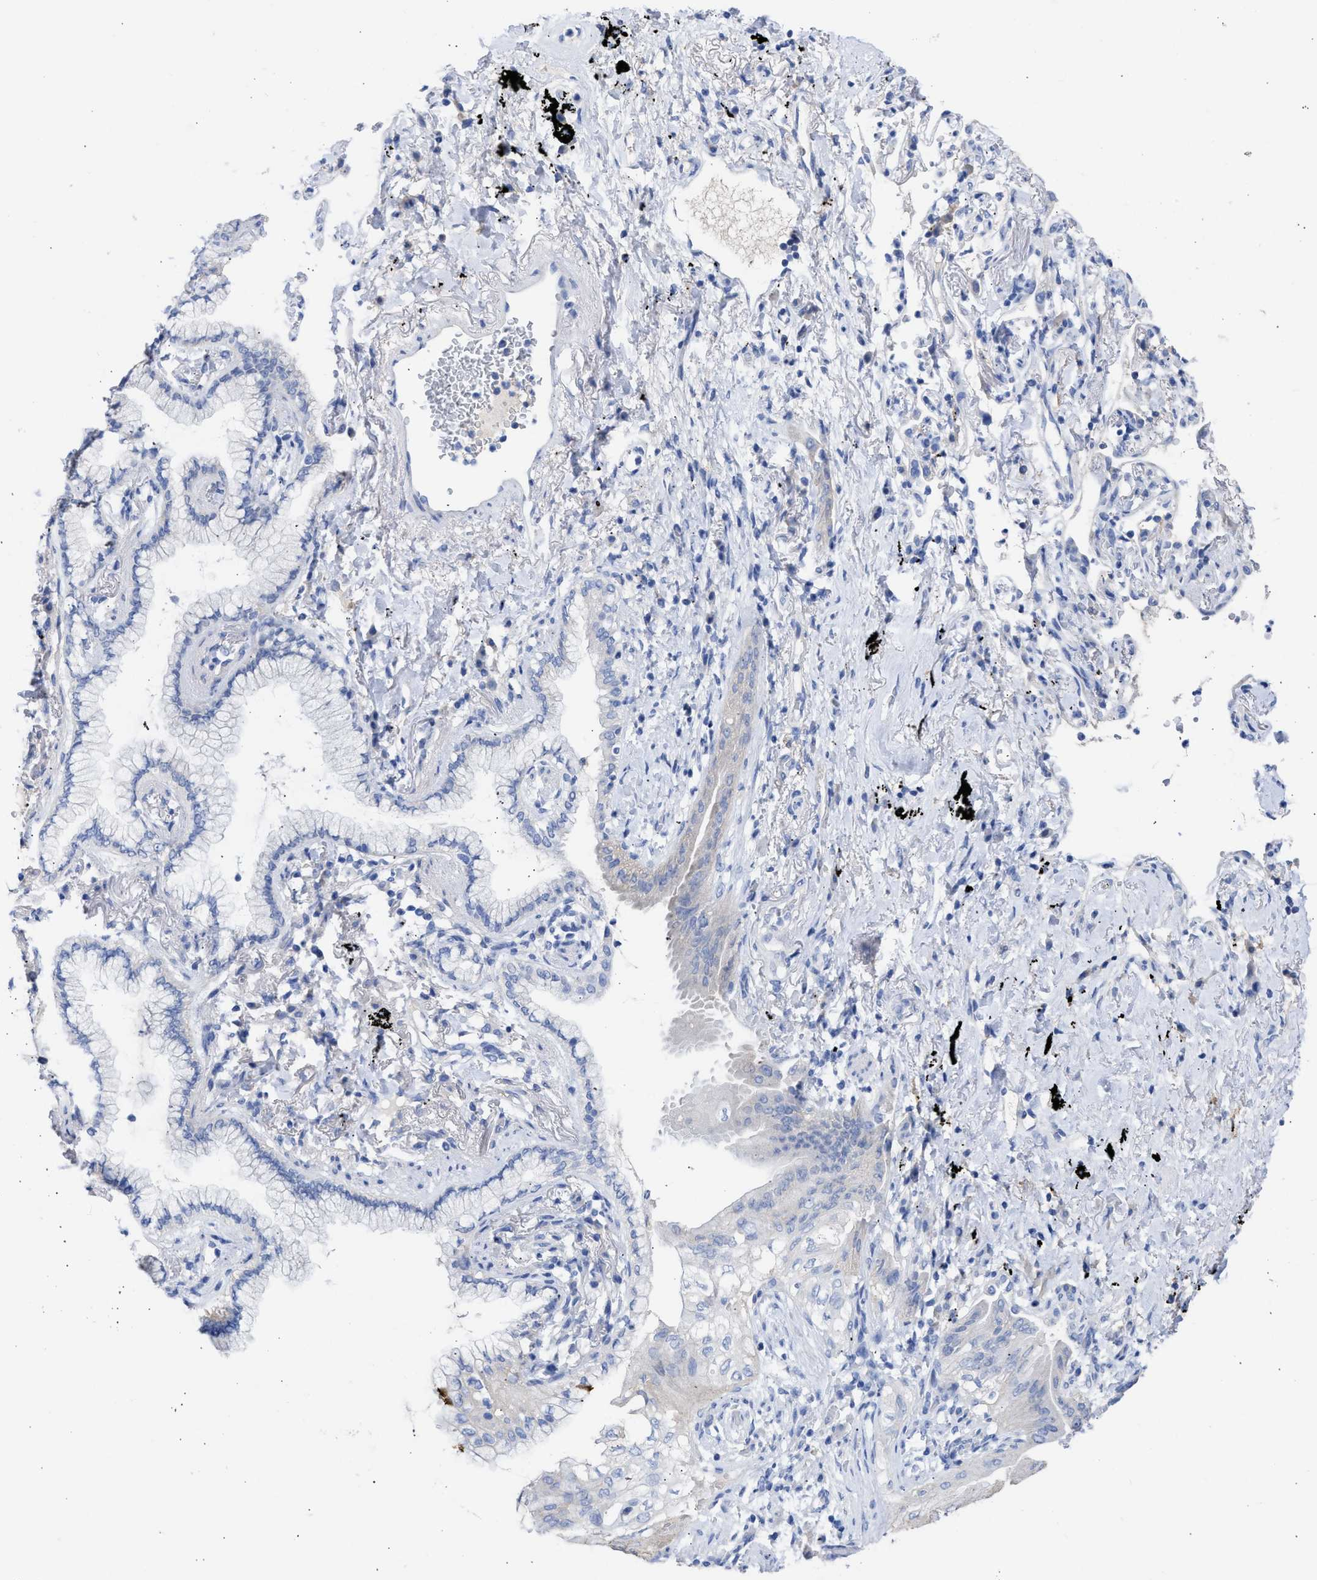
{"staining": {"intensity": "negative", "quantity": "none", "location": "none"}, "tissue": "lung cancer", "cell_type": "Tumor cells", "image_type": "cancer", "snomed": [{"axis": "morphology", "description": "Normal tissue, NOS"}, {"axis": "morphology", "description": "Adenocarcinoma, NOS"}, {"axis": "topography", "description": "Bronchus"}, {"axis": "topography", "description": "Lung"}], "caption": "The immunohistochemistry histopathology image has no significant expression in tumor cells of lung adenocarcinoma tissue. (DAB immunohistochemistry (IHC) visualized using brightfield microscopy, high magnification).", "gene": "RSPH1", "patient": {"sex": "female", "age": 70}}